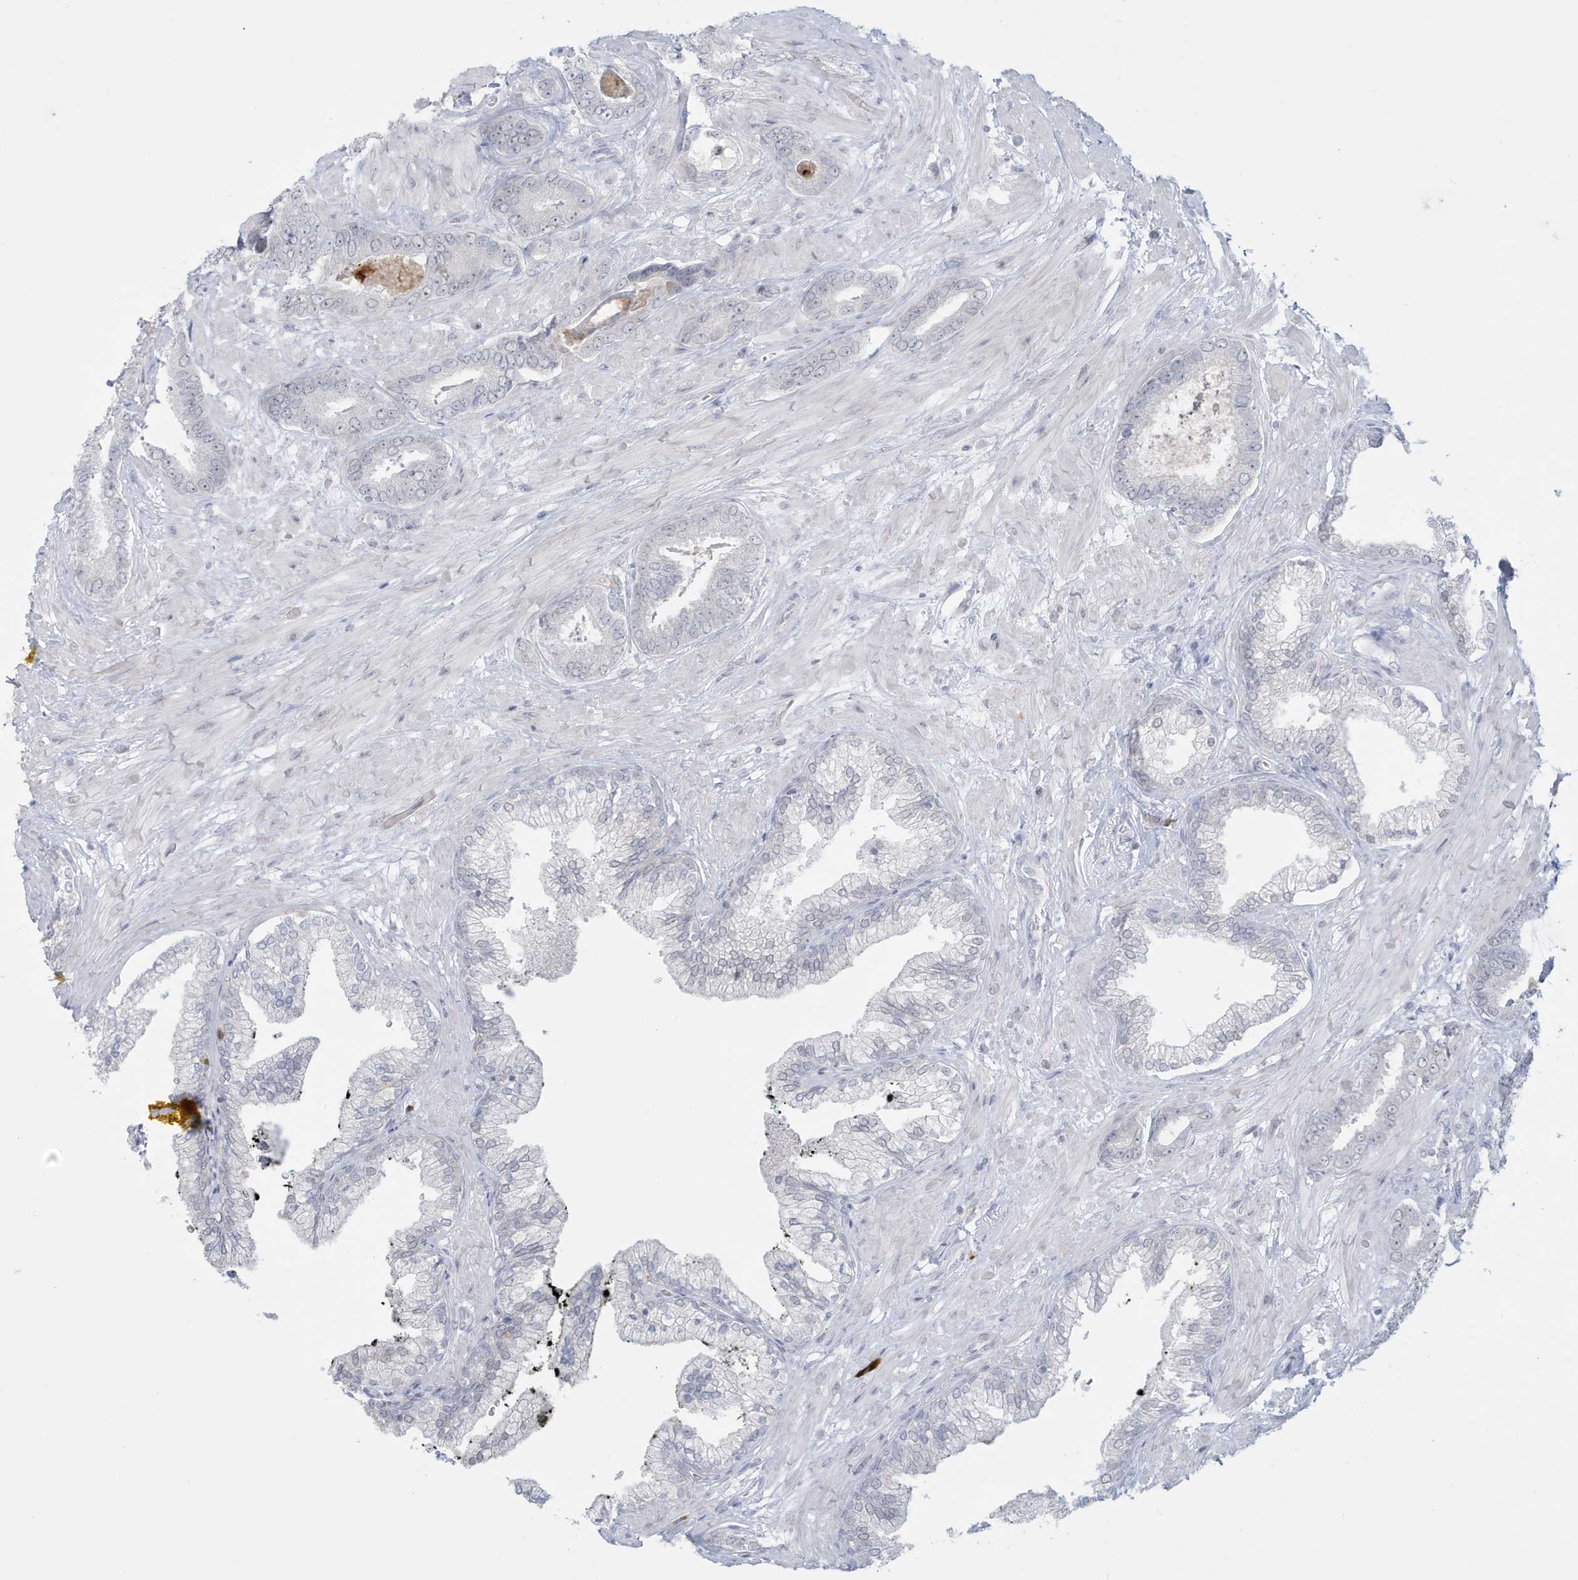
{"staining": {"intensity": "negative", "quantity": "none", "location": "none"}, "tissue": "prostate cancer", "cell_type": "Tumor cells", "image_type": "cancer", "snomed": [{"axis": "morphology", "description": "Adenocarcinoma, Low grade"}, {"axis": "topography", "description": "Prostate"}], "caption": "Immunohistochemistry micrograph of low-grade adenocarcinoma (prostate) stained for a protein (brown), which demonstrates no expression in tumor cells. (Brightfield microscopy of DAB (3,3'-diaminobenzidine) IHC at high magnification).", "gene": "HERC6", "patient": {"sex": "male", "age": 71}}